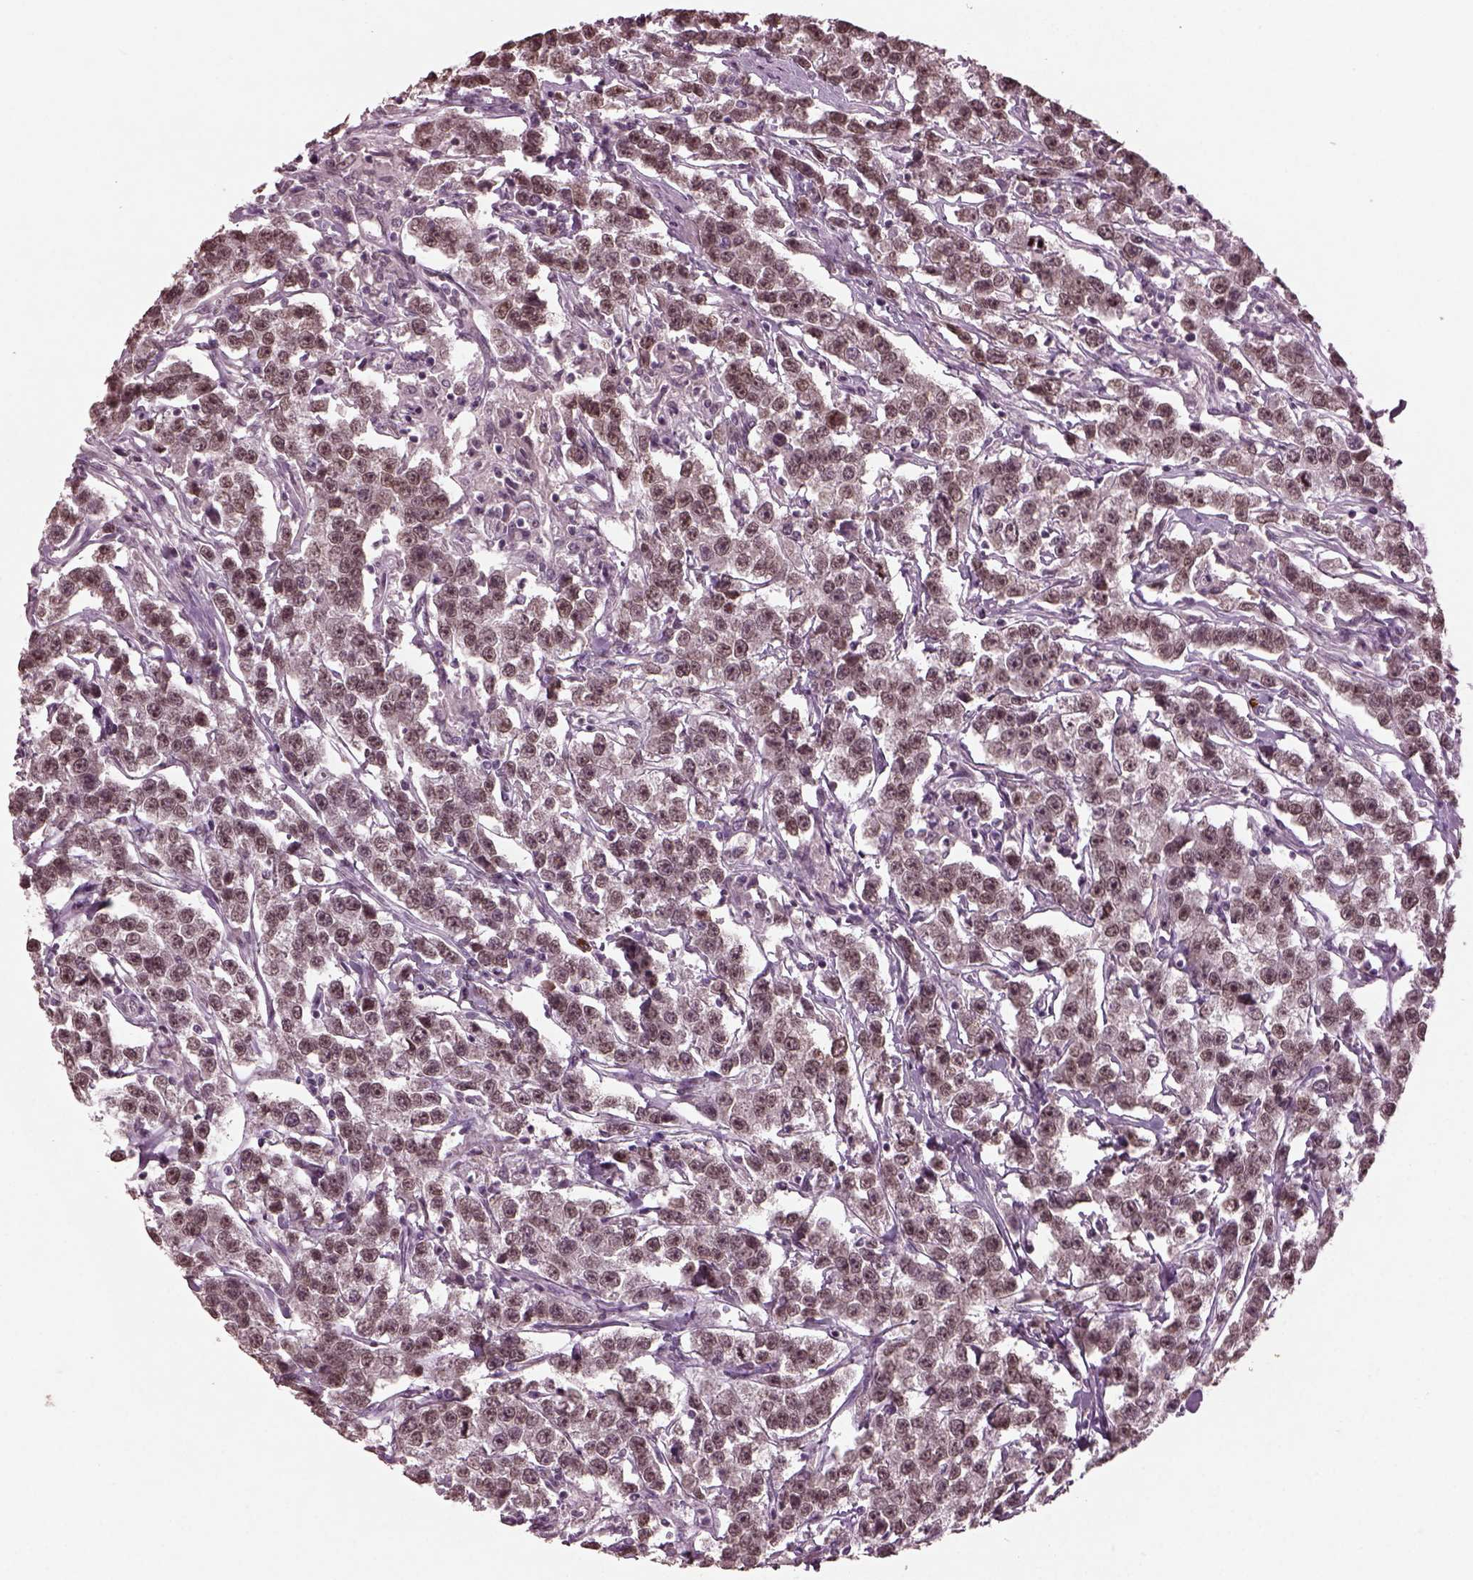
{"staining": {"intensity": "weak", "quantity": ">75%", "location": "nuclear"}, "tissue": "testis cancer", "cell_type": "Tumor cells", "image_type": "cancer", "snomed": [{"axis": "morphology", "description": "Seminoma, NOS"}, {"axis": "topography", "description": "Testis"}], "caption": "The micrograph demonstrates immunohistochemical staining of seminoma (testis). There is weak nuclear staining is seen in approximately >75% of tumor cells. The staining is performed using DAB (3,3'-diaminobenzidine) brown chromogen to label protein expression. The nuclei are counter-stained blue using hematoxylin.", "gene": "IL18RAP", "patient": {"sex": "male", "age": 59}}